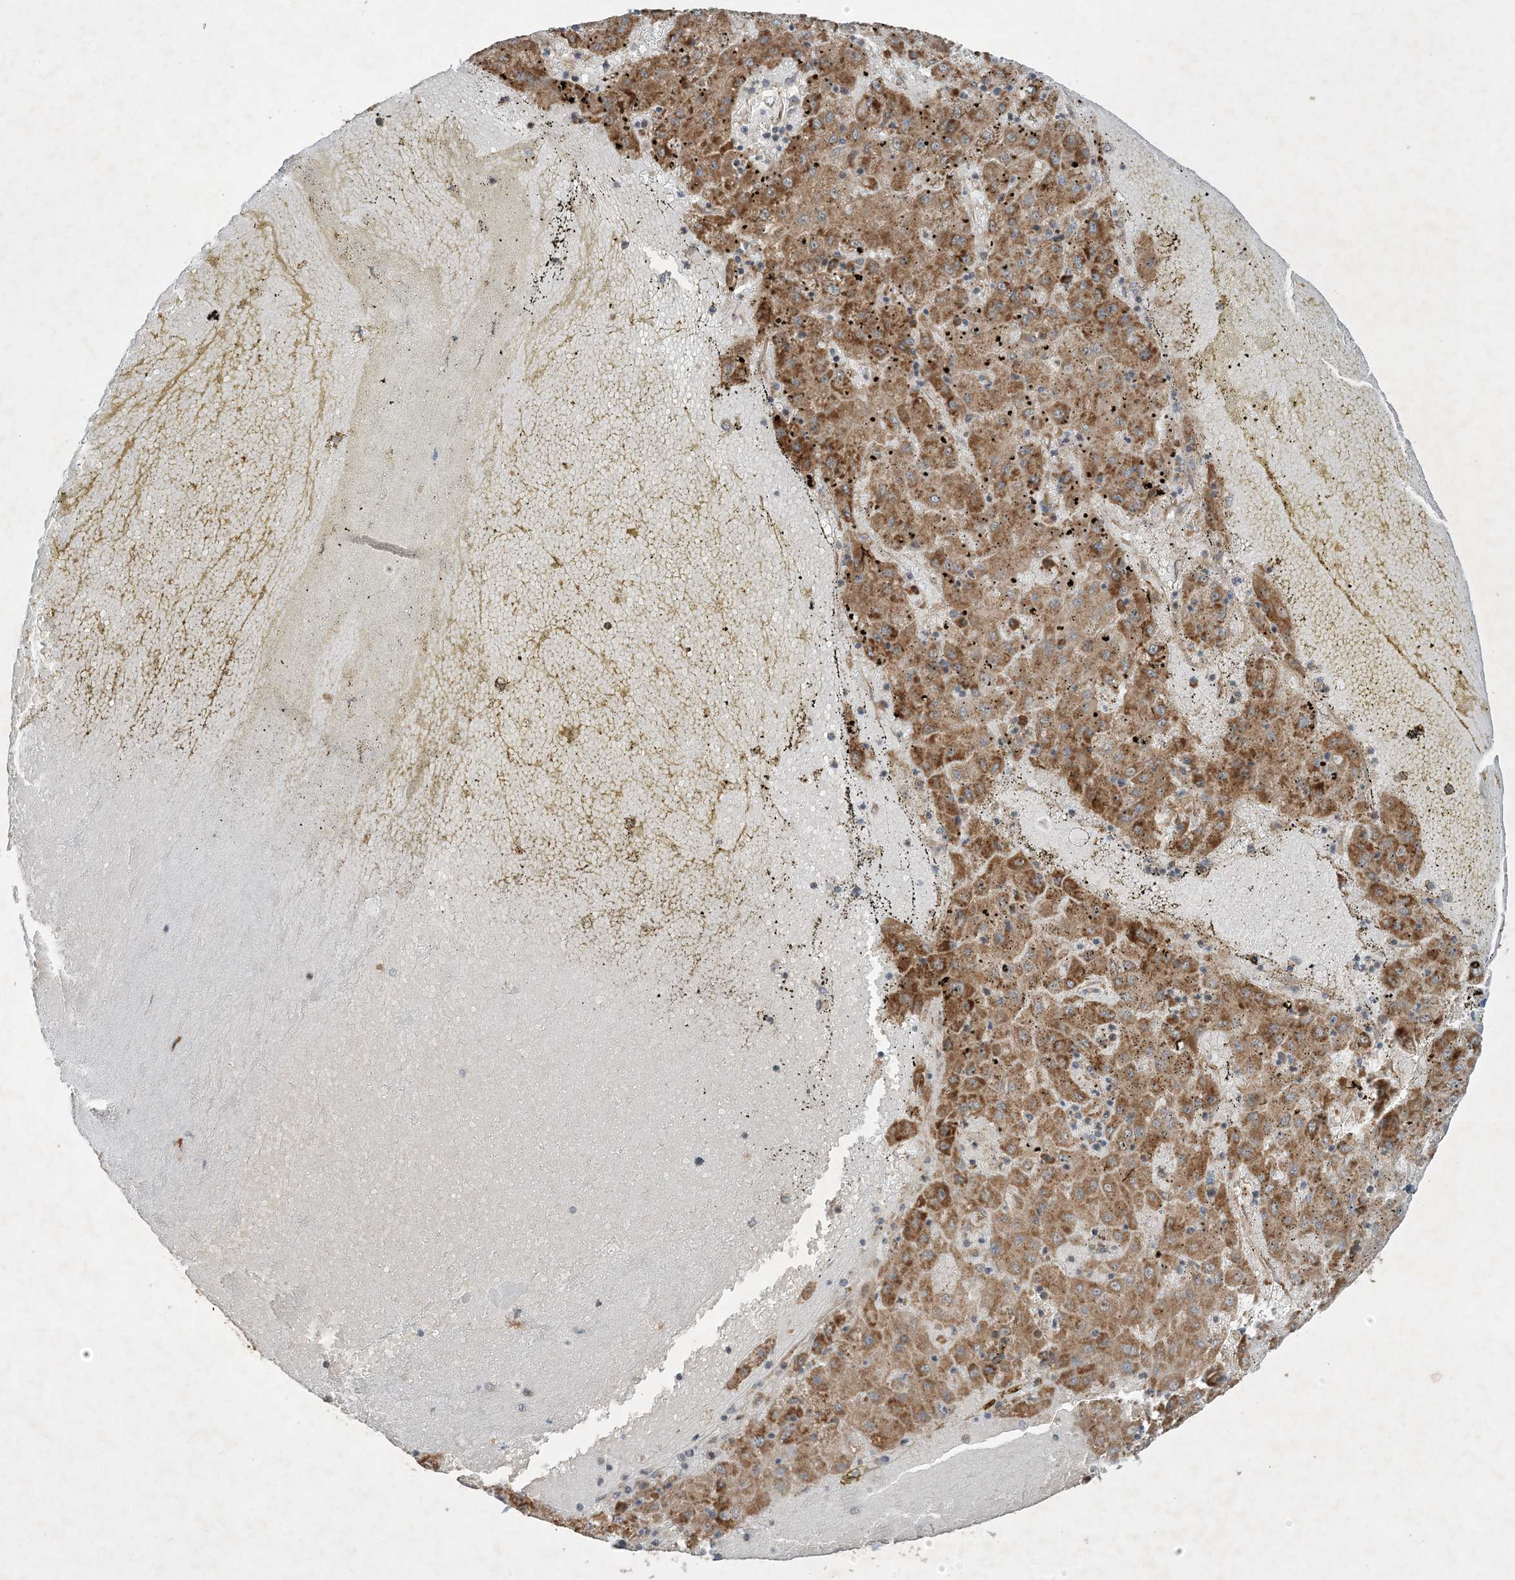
{"staining": {"intensity": "moderate", "quantity": ">75%", "location": "cytoplasmic/membranous"}, "tissue": "liver cancer", "cell_type": "Tumor cells", "image_type": "cancer", "snomed": [{"axis": "morphology", "description": "Carcinoma, Hepatocellular, NOS"}, {"axis": "topography", "description": "Liver"}], "caption": "Moderate cytoplasmic/membranous protein staining is present in about >75% of tumor cells in liver cancer (hepatocellular carcinoma).", "gene": "COMMD8", "patient": {"sex": "male", "age": 72}}